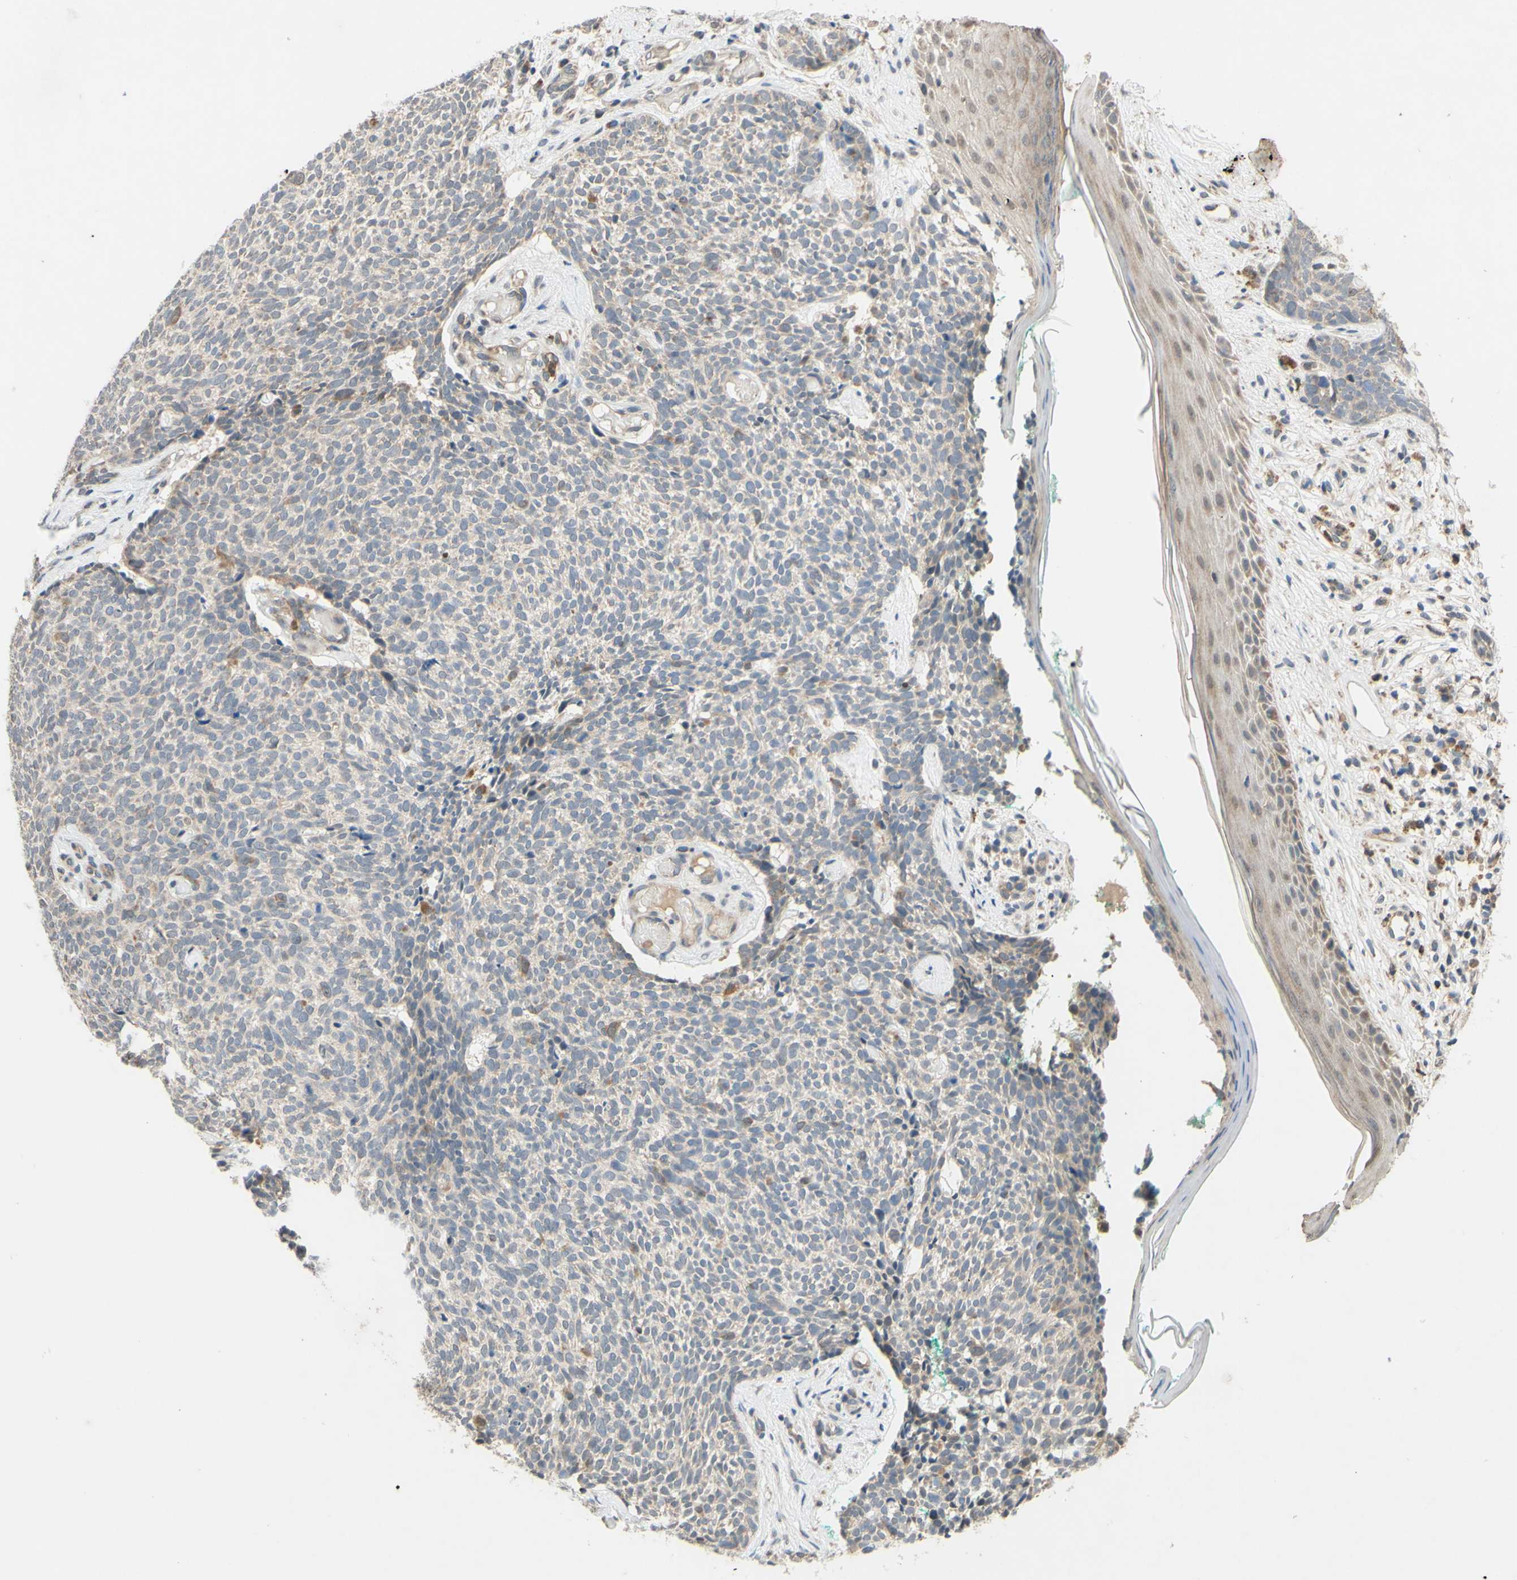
{"staining": {"intensity": "weak", "quantity": ">75%", "location": "cytoplasmic/membranous"}, "tissue": "skin cancer", "cell_type": "Tumor cells", "image_type": "cancer", "snomed": [{"axis": "morphology", "description": "Basal cell carcinoma"}, {"axis": "topography", "description": "Skin"}], "caption": "IHC (DAB) staining of human basal cell carcinoma (skin) displays weak cytoplasmic/membranous protein staining in about >75% of tumor cells. Nuclei are stained in blue.", "gene": "GATA1", "patient": {"sex": "female", "age": 84}}